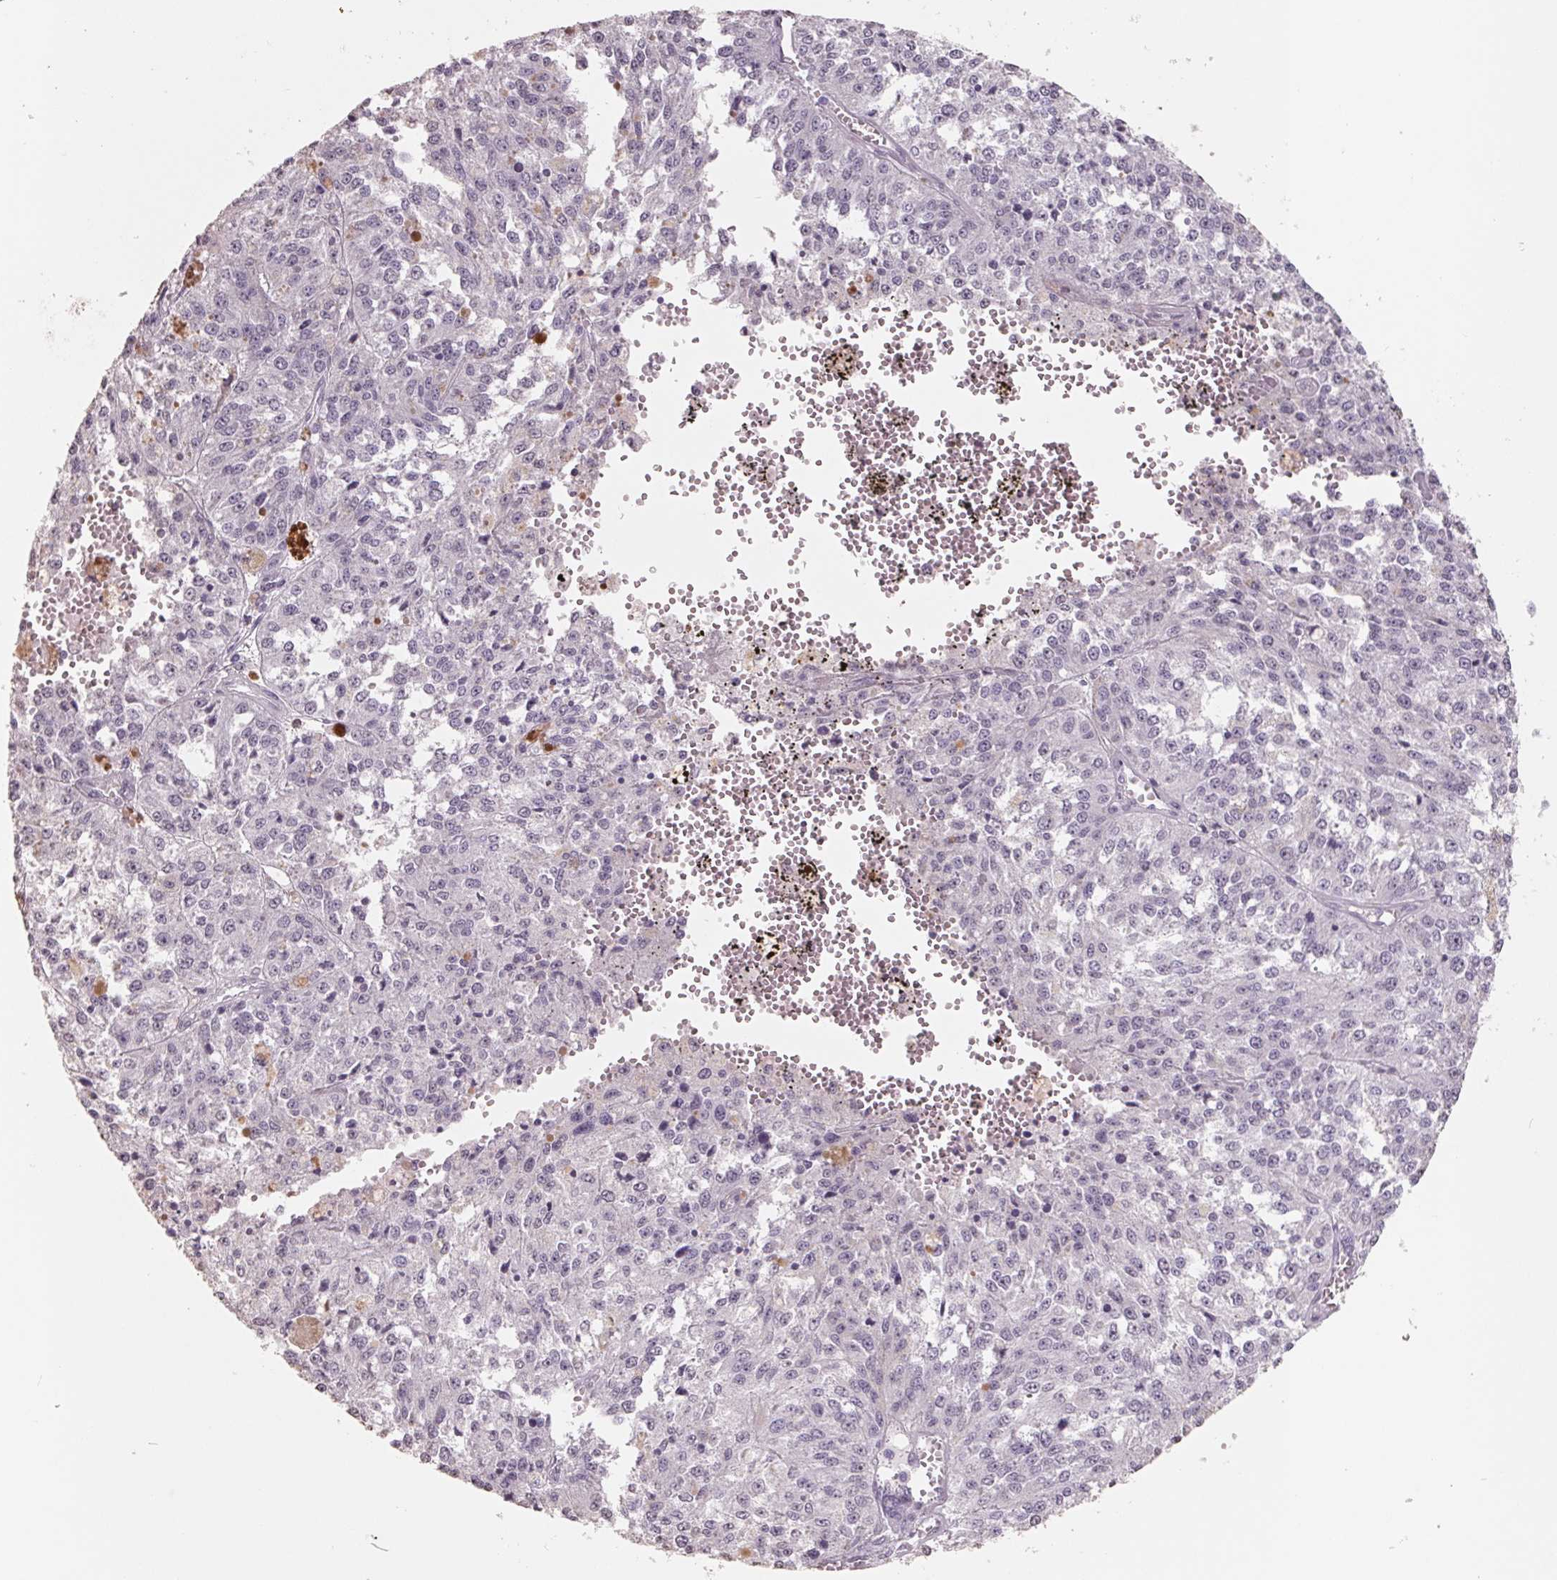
{"staining": {"intensity": "negative", "quantity": "none", "location": "none"}, "tissue": "melanoma", "cell_type": "Tumor cells", "image_type": "cancer", "snomed": [{"axis": "morphology", "description": "Malignant melanoma, Metastatic site"}, {"axis": "topography", "description": "Lymph node"}], "caption": "A histopathology image of malignant melanoma (metastatic site) stained for a protein reveals no brown staining in tumor cells. (Stains: DAB immunohistochemistry (IHC) with hematoxylin counter stain, Microscopy: brightfield microscopy at high magnification).", "gene": "FTCD", "patient": {"sex": "female", "age": 64}}